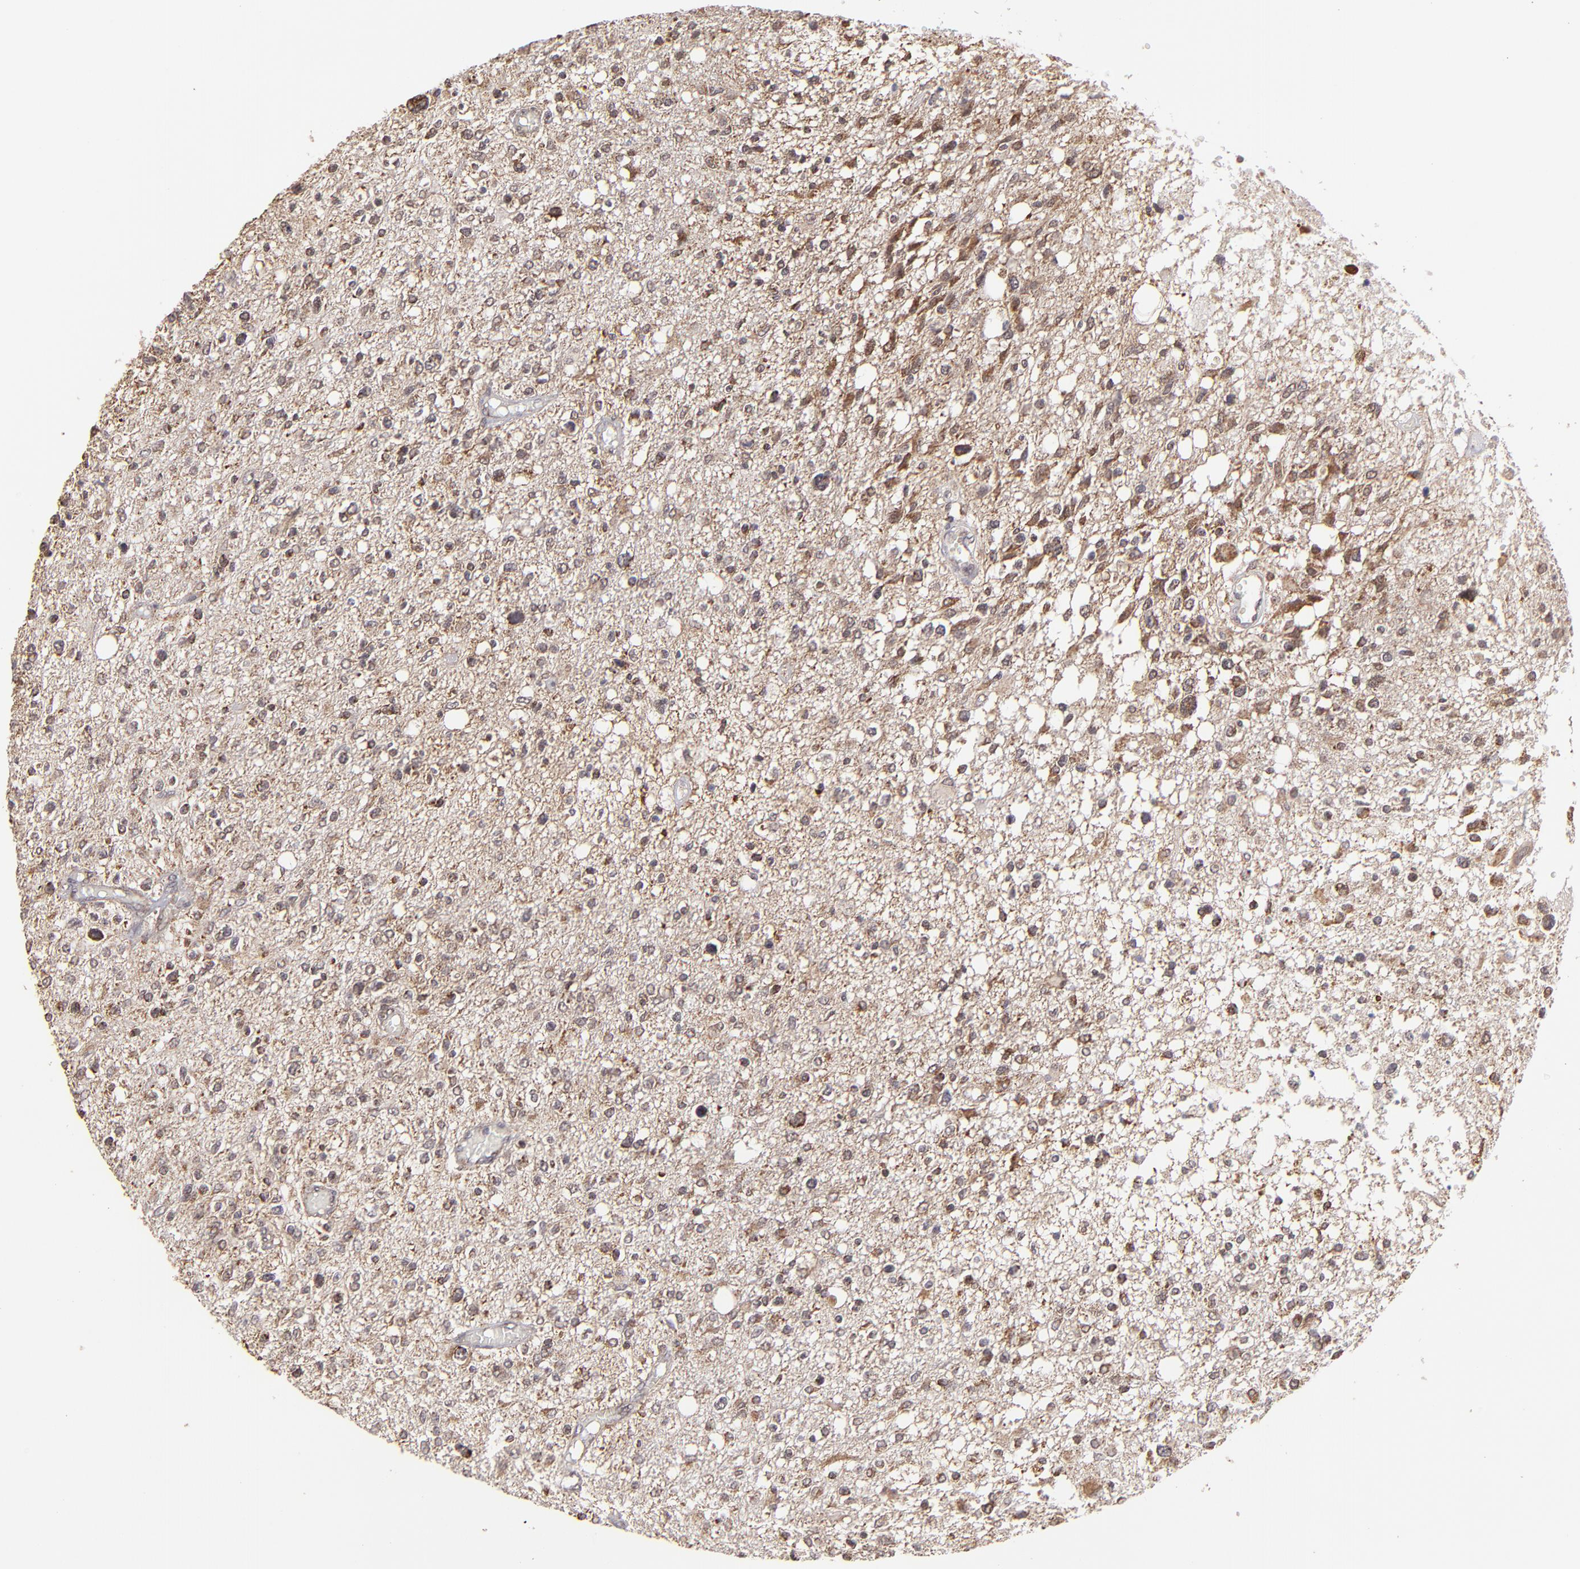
{"staining": {"intensity": "weak", "quantity": "<25%", "location": "cytoplasmic/membranous"}, "tissue": "glioma", "cell_type": "Tumor cells", "image_type": "cancer", "snomed": [{"axis": "morphology", "description": "Glioma, malignant, High grade"}, {"axis": "topography", "description": "Cerebral cortex"}], "caption": "Immunohistochemistry image of glioma stained for a protein (brown), which exhibits no expression in tumor cells.", "gene": "SLC15A1", "patient": {"sex": "male", "age": 76}}